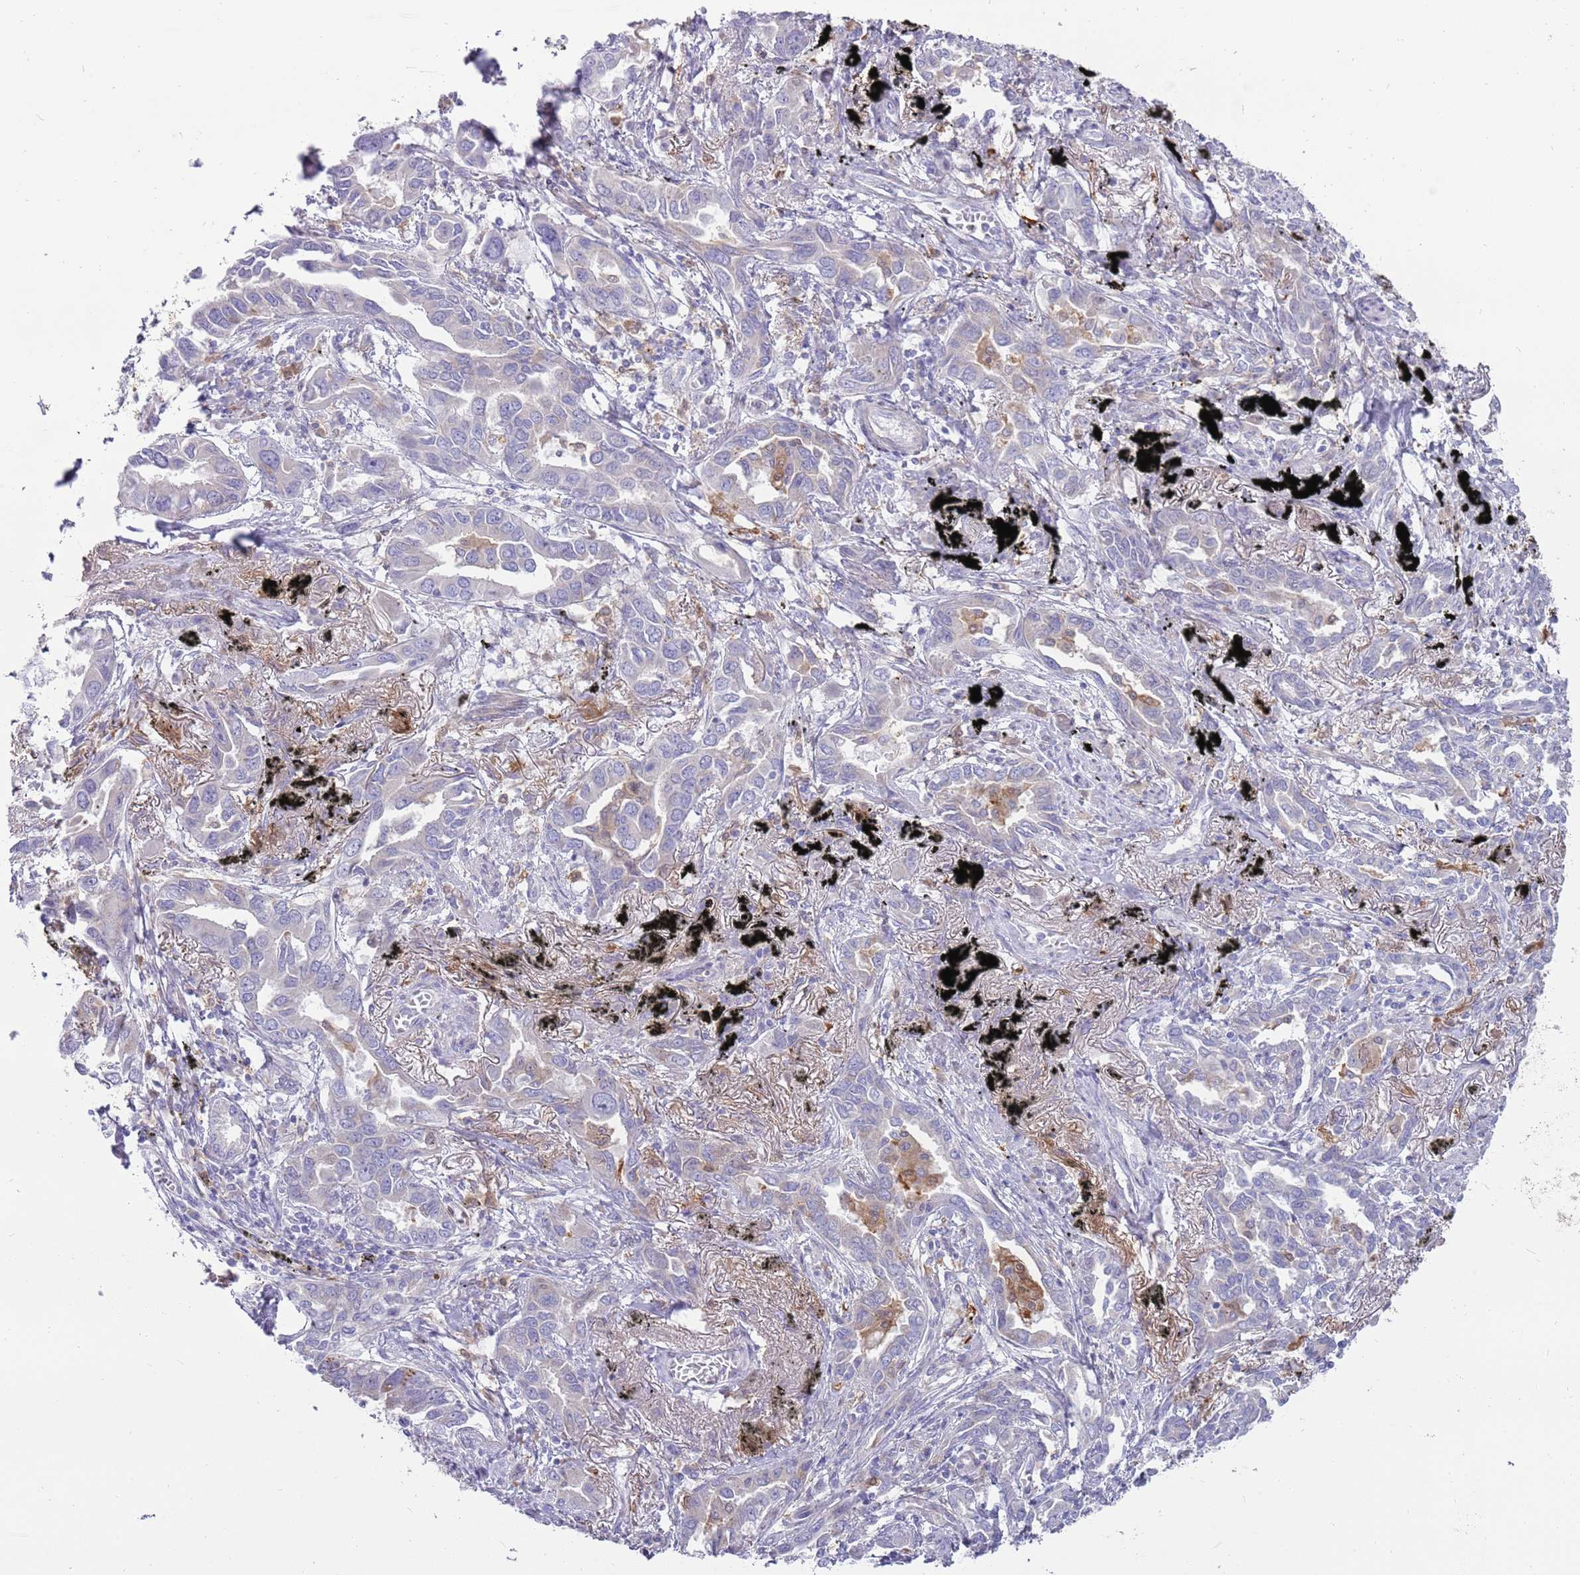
{"staining": {"intensity": "negative", "quantity": "none", "location": "none"}, "tissue": "lung cancer", "cell_type": "Tumor cells", "image_type": "cancer", "snomed": [{"axis": "morphology", "description": "Adenocarcinoma, NOS"}, {"axis": "topography", "description": "Lung"}], "caption": "This is an immunohistochemistry (IHC) photomicrograph of human lung cancer. There is no staining in tumor cells.", "gene": "DIPK1C", "patient": {"sex": "male", "age": 67}}